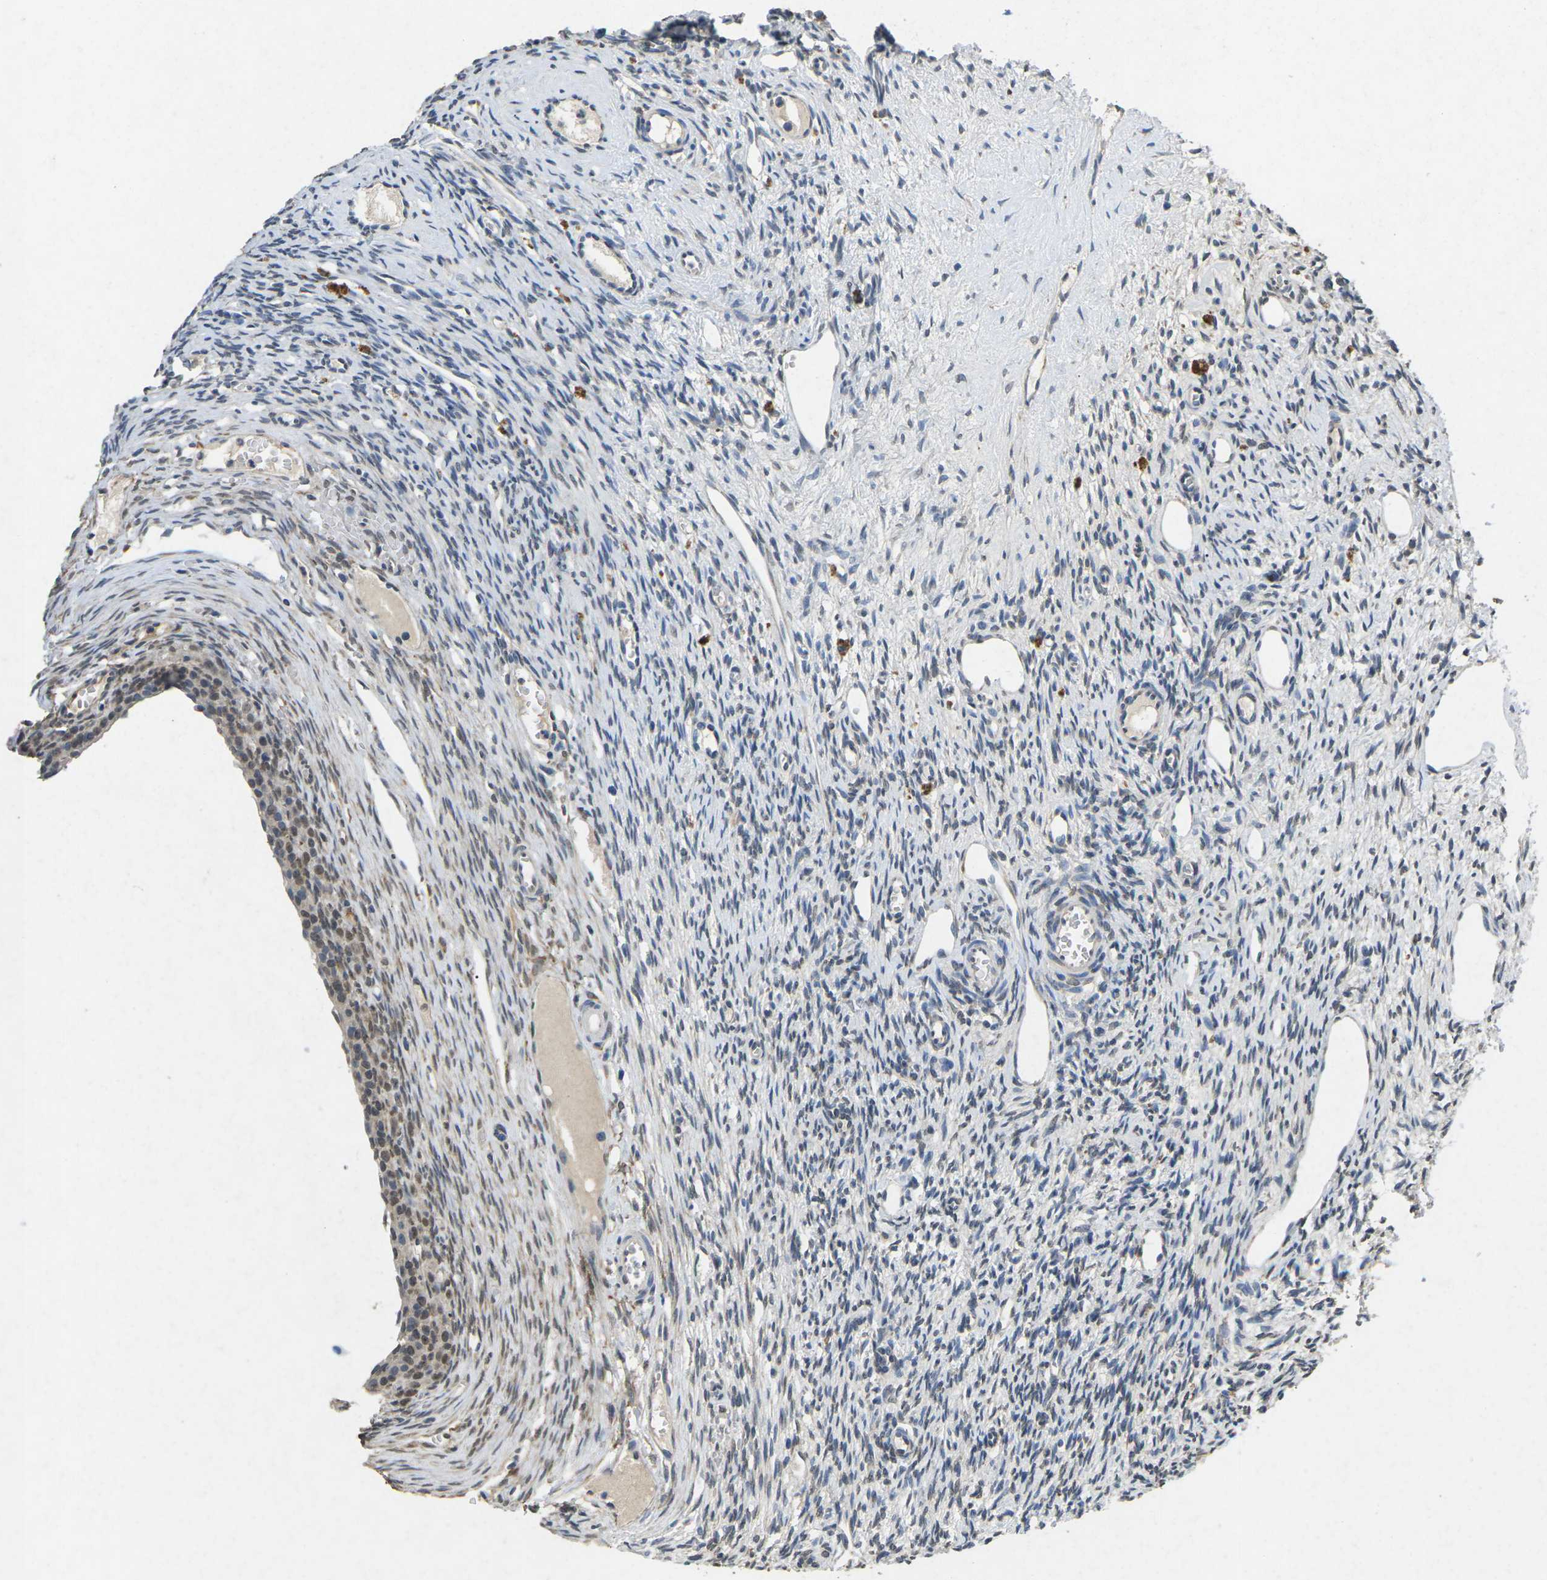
{"staining": {"intensity": "weak", "quantity": "<25%", "location": "cytoplasmic/membranous"}, "tissue": "ovary", "cell_type": "Ovarian stroma cells", "image_type": "normal", "snomed": [{"axis": "morphology", "description": "Normal tissue, NOS"}, {"axis": "topography", "description": "Ovary"}], "caption": "Immunohistochemistry (IHC) of unremarkable ovary exhibits no staining in ovarian stroma cells.", "gene": "SCNN1B", "patient": {"sex": "female", "age": 33}}